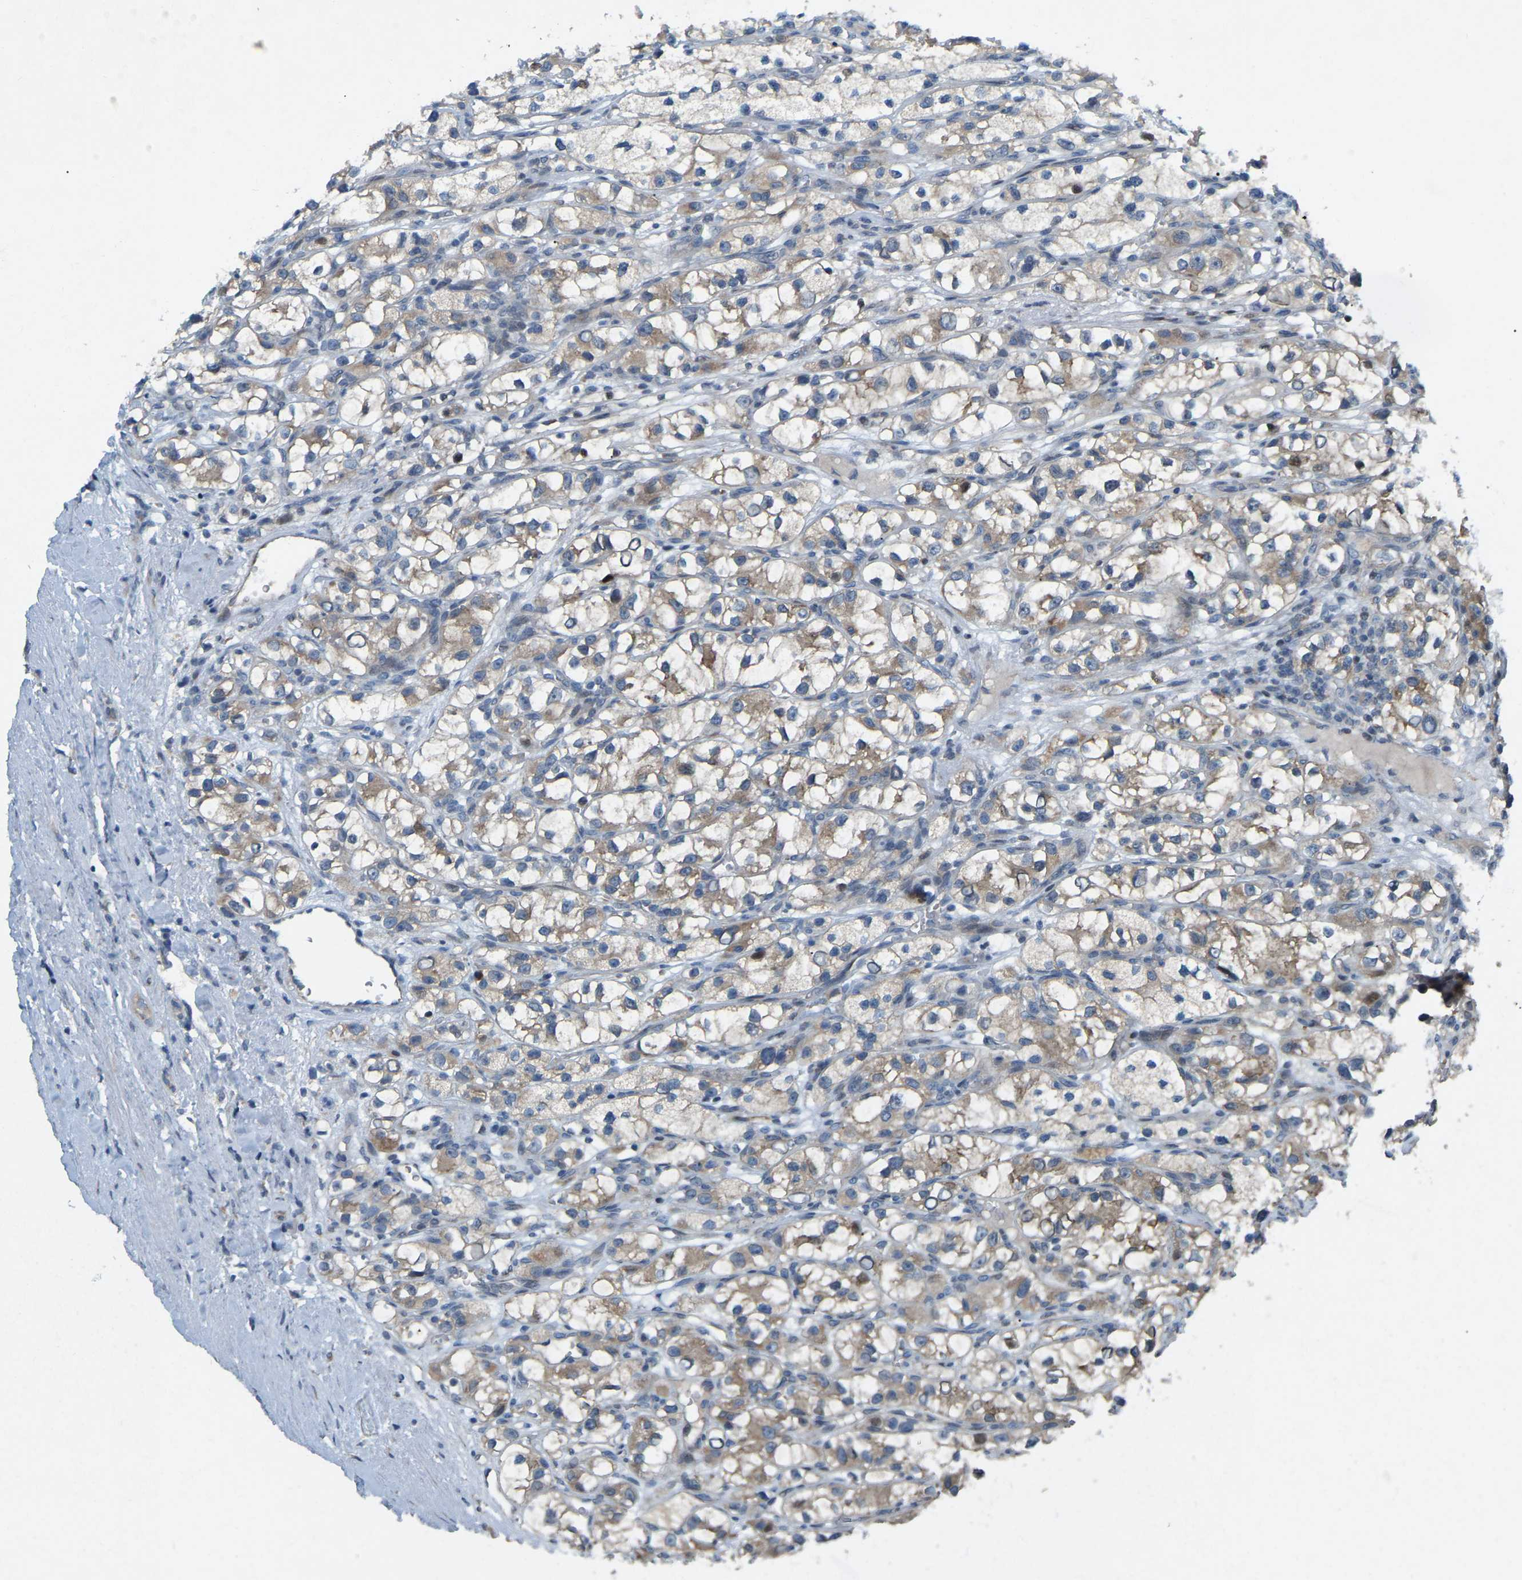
{"staining": {"intensity": "moderate", "quantity": "25%-75%", "location": "cytoplasmic/membranous"}, "tissue": "renal cancer", "cell_type": "Tumor cells", "image_type": "cancer", "snomed": [{"axis": "morphology", "description": "Adenocarcinoma, NOS"}, {"axis": "topography", "description": "Kidney"}], "caption": "Approximately 25%-75% of tumor cells in renal cancer show moderate cytoplasmic/membranous protein positivity as visualized by brown immunohistochemical staining.", "gene": "PARL", "patient": {"sex": "female", "age": 57}}